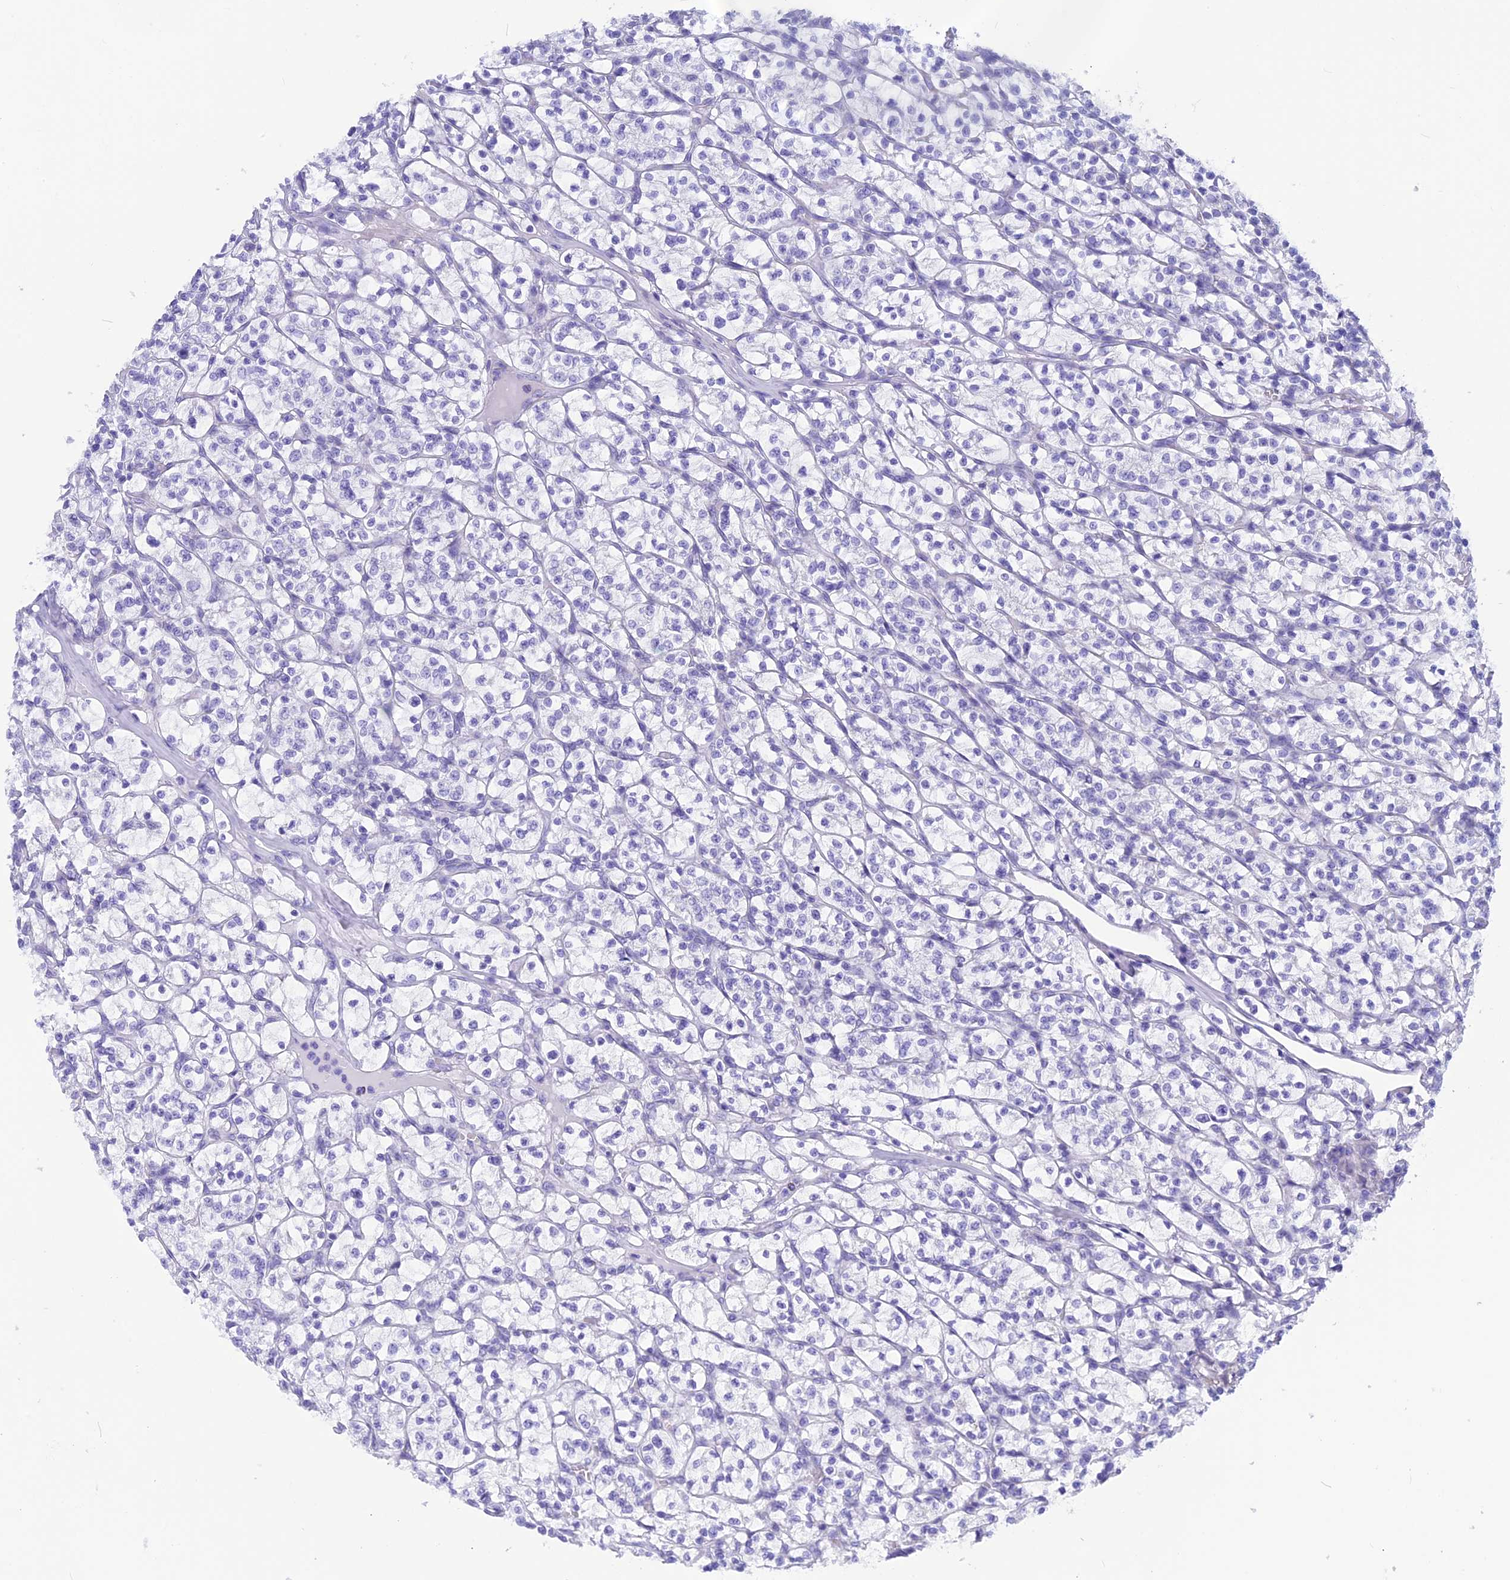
{"staining": {"intensity": "negative", "quantity": "none", "location": "none"}, "tissue": "renal cancer", "cell_type": "Tumor cells", "image_type": "cancer", "snomed": [{"axis": "morphology", "description": "Adenocarcinoma, NOS"}, {"axis": "topography", "description": "Kidney"}], "caption": "An immunohistochemistry image of renal cancer is shown. There is no staining in tumor cells of renal cancer.", "gene": "GNGT2", "patient": {"sex": "female", "age": 64}}